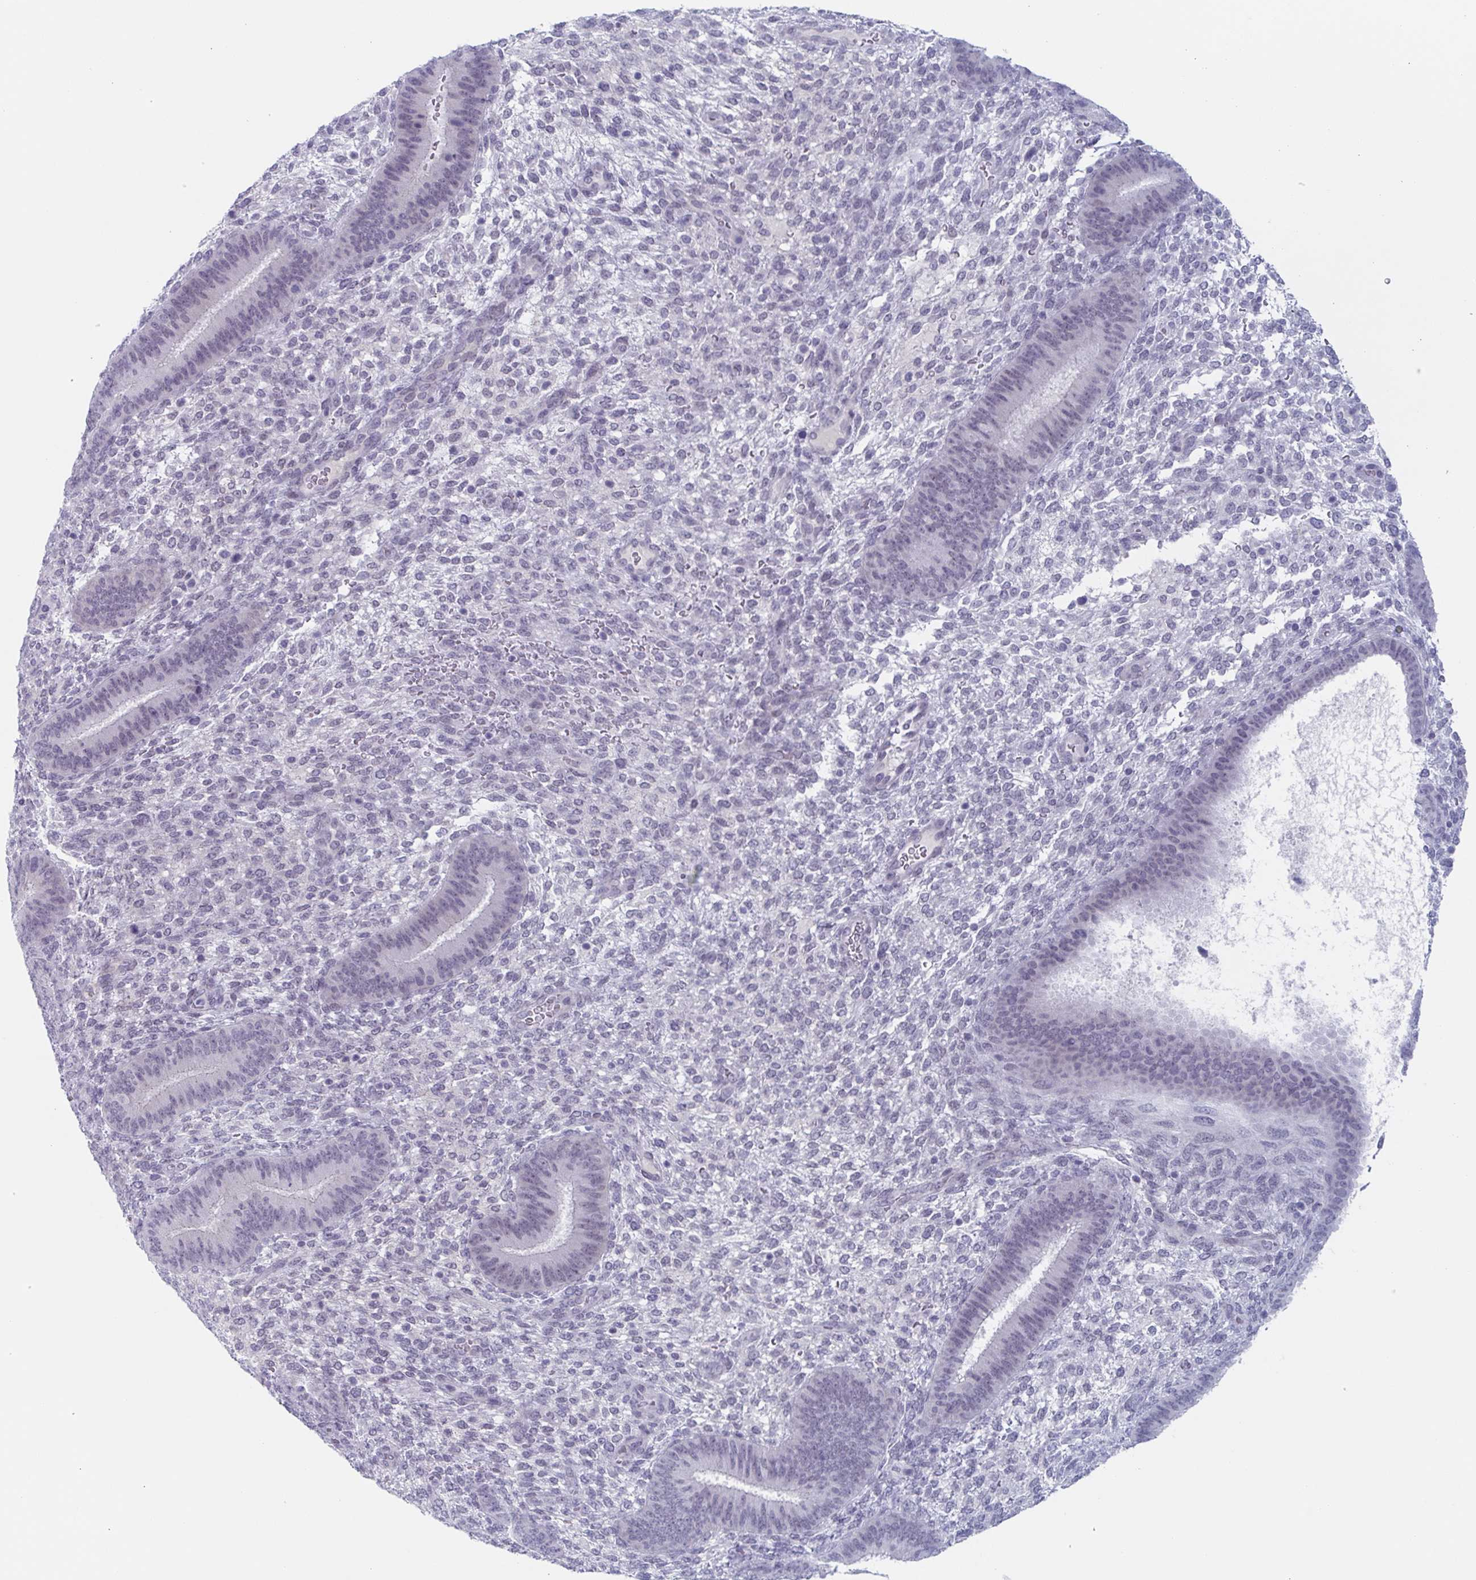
{"staining": {"intensity": "negative", "quantity": "none", "location": "none"}, "tissue": "endometrium", "cell_type": "Cells in endometrial stroma", "image_type": "normal", "snomed": [{"axis": "morphology", "description": "Normal tissue, NOS"}, {"axis": "topography", "description": "Endometrium"}], "caption": "Unremarkable endometrium was stained to show a protein in brown. There is no significant staining in cells in endometrial stroma.", "gene": "ZFP64", "patient": {"sex": "female", "age": 39}}